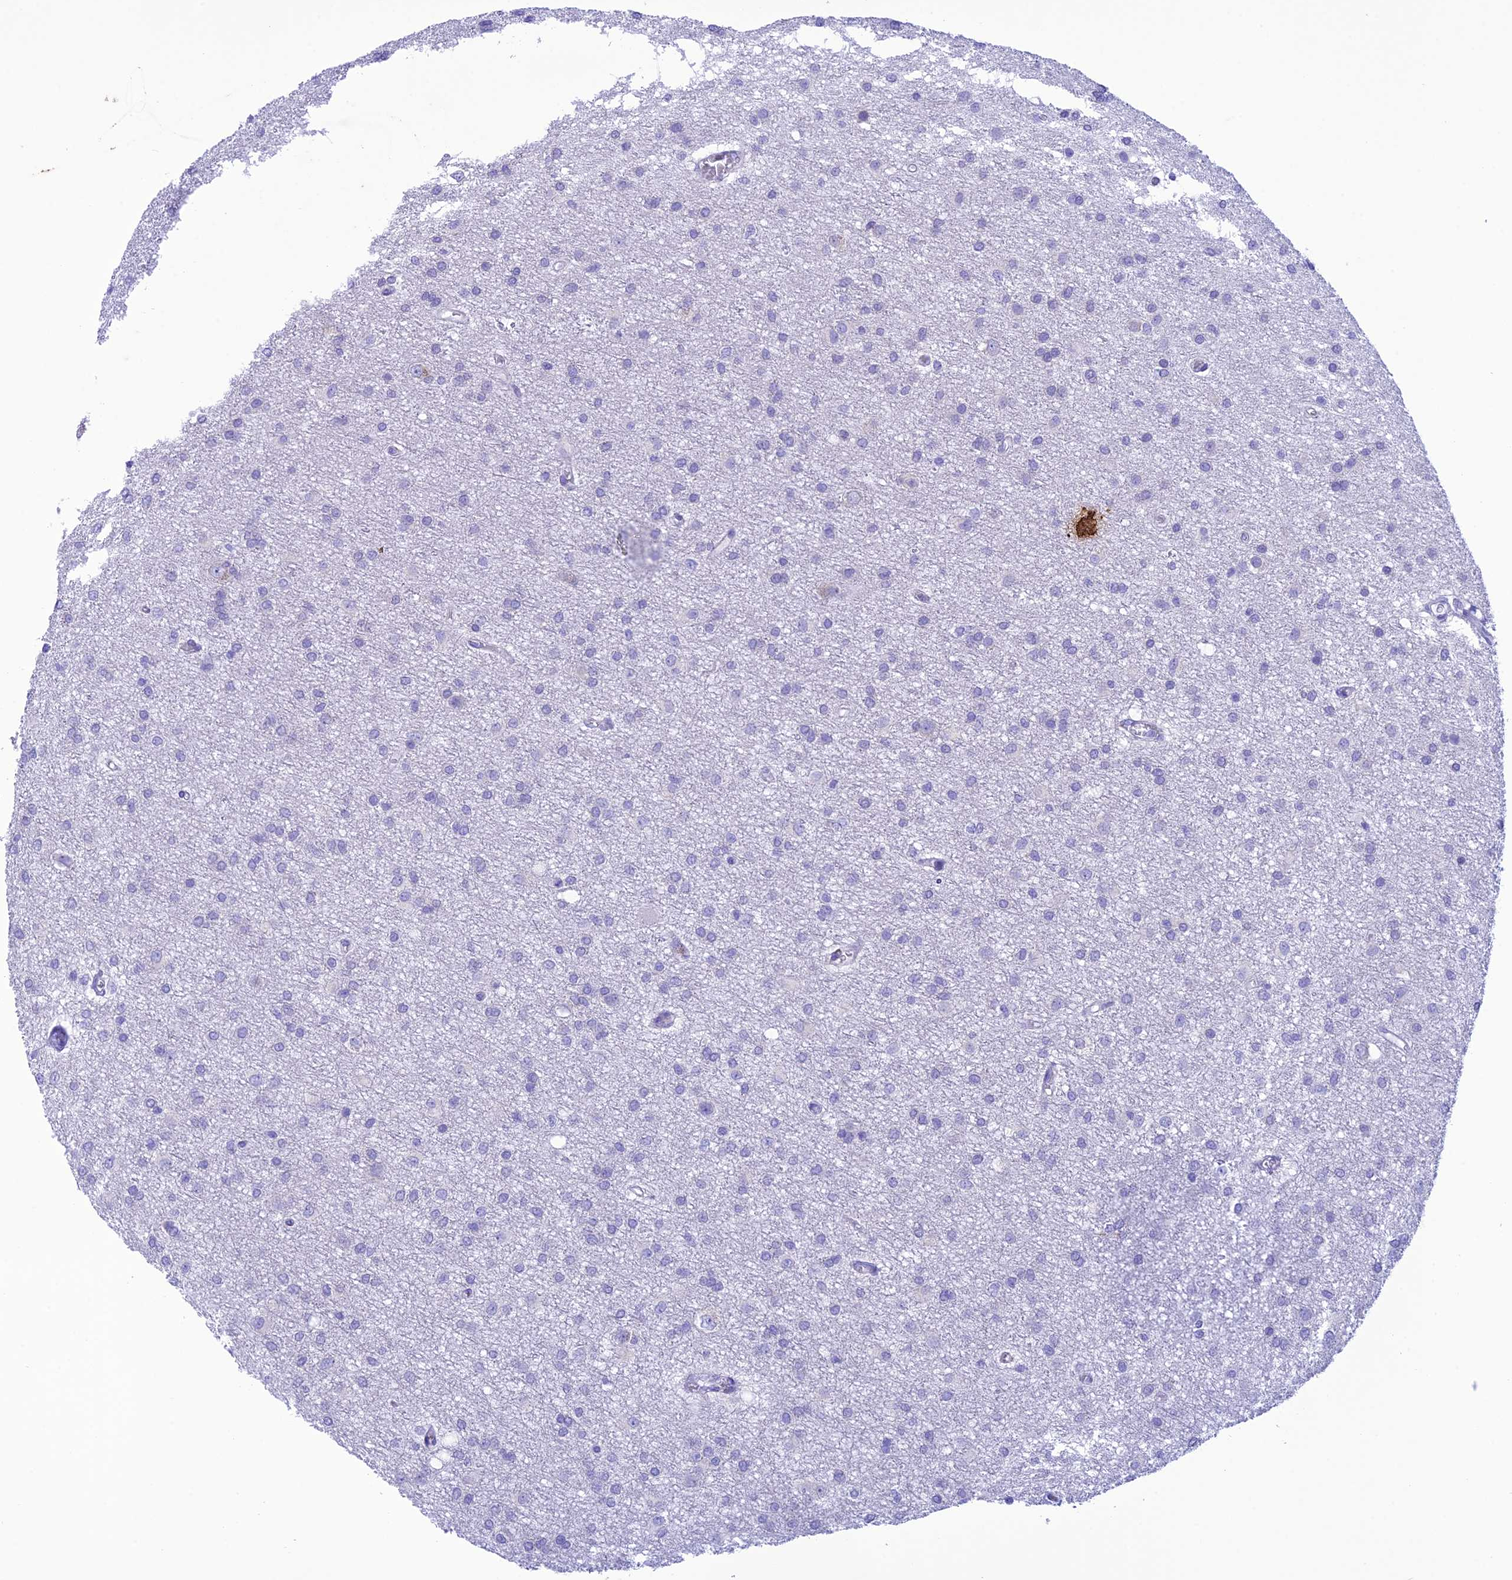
{"staining": {"intensity": "negative", "quantity": "none", "location": "none"}, "tissue": "glioma", "cell_type": "Tumor cells", "image_type": "cancer", "snomed": [{"axis": "morphology", "description": "Glioma, malignant, High grade"}, {"axis": "topography", "description": "Brain"}], "caption": "DAB (3,3'-diaminobenzidine) immunohistochemical staining of malignant glioma (high-grade) shows no significant expression in tumor cells. (DAB (3,3'-diaminobenzidine) IHC, high magnification).", "gene": "VPS52", "patient": {"sex": "female", "age": 50}}